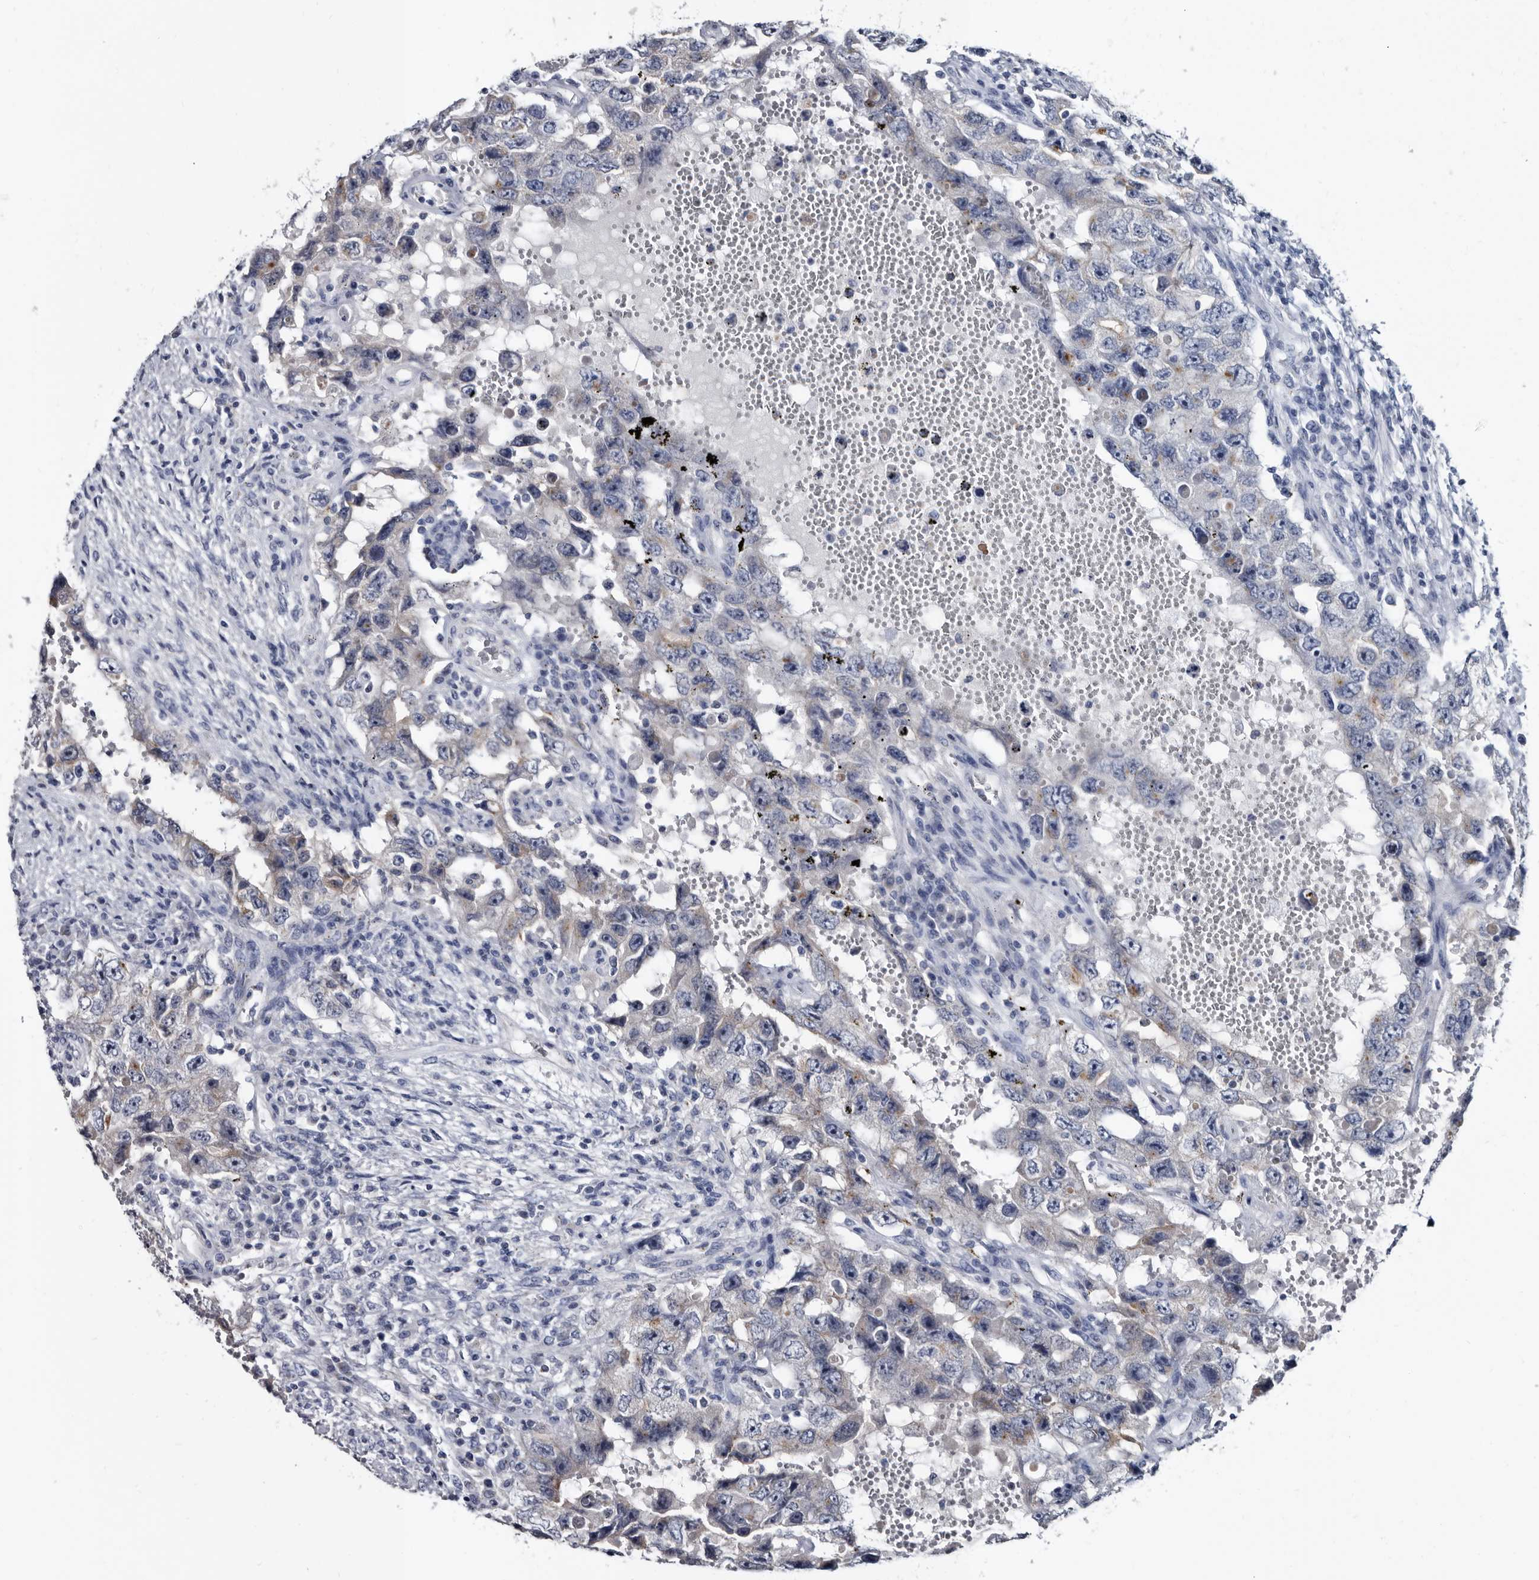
{"staining": {"intensity": "weak", "quantity": "<25%", "location": "cytoplasmic/membranous"}, "tissue": "testis cancer", "cell_type": "Tumor cells", "image_type": "cancer", "snomed": [{"axis": "morphology", "description": "Carcinoma, Embryonal, NOS"}, {"axis": "topography", "description": "Testis"}], "caption": "The image demonstrates no staining of tumor cells in embryonal carcinoma (testis).", "gene": "PRSS8", "patient": {"sex": "male", "age": 26}}